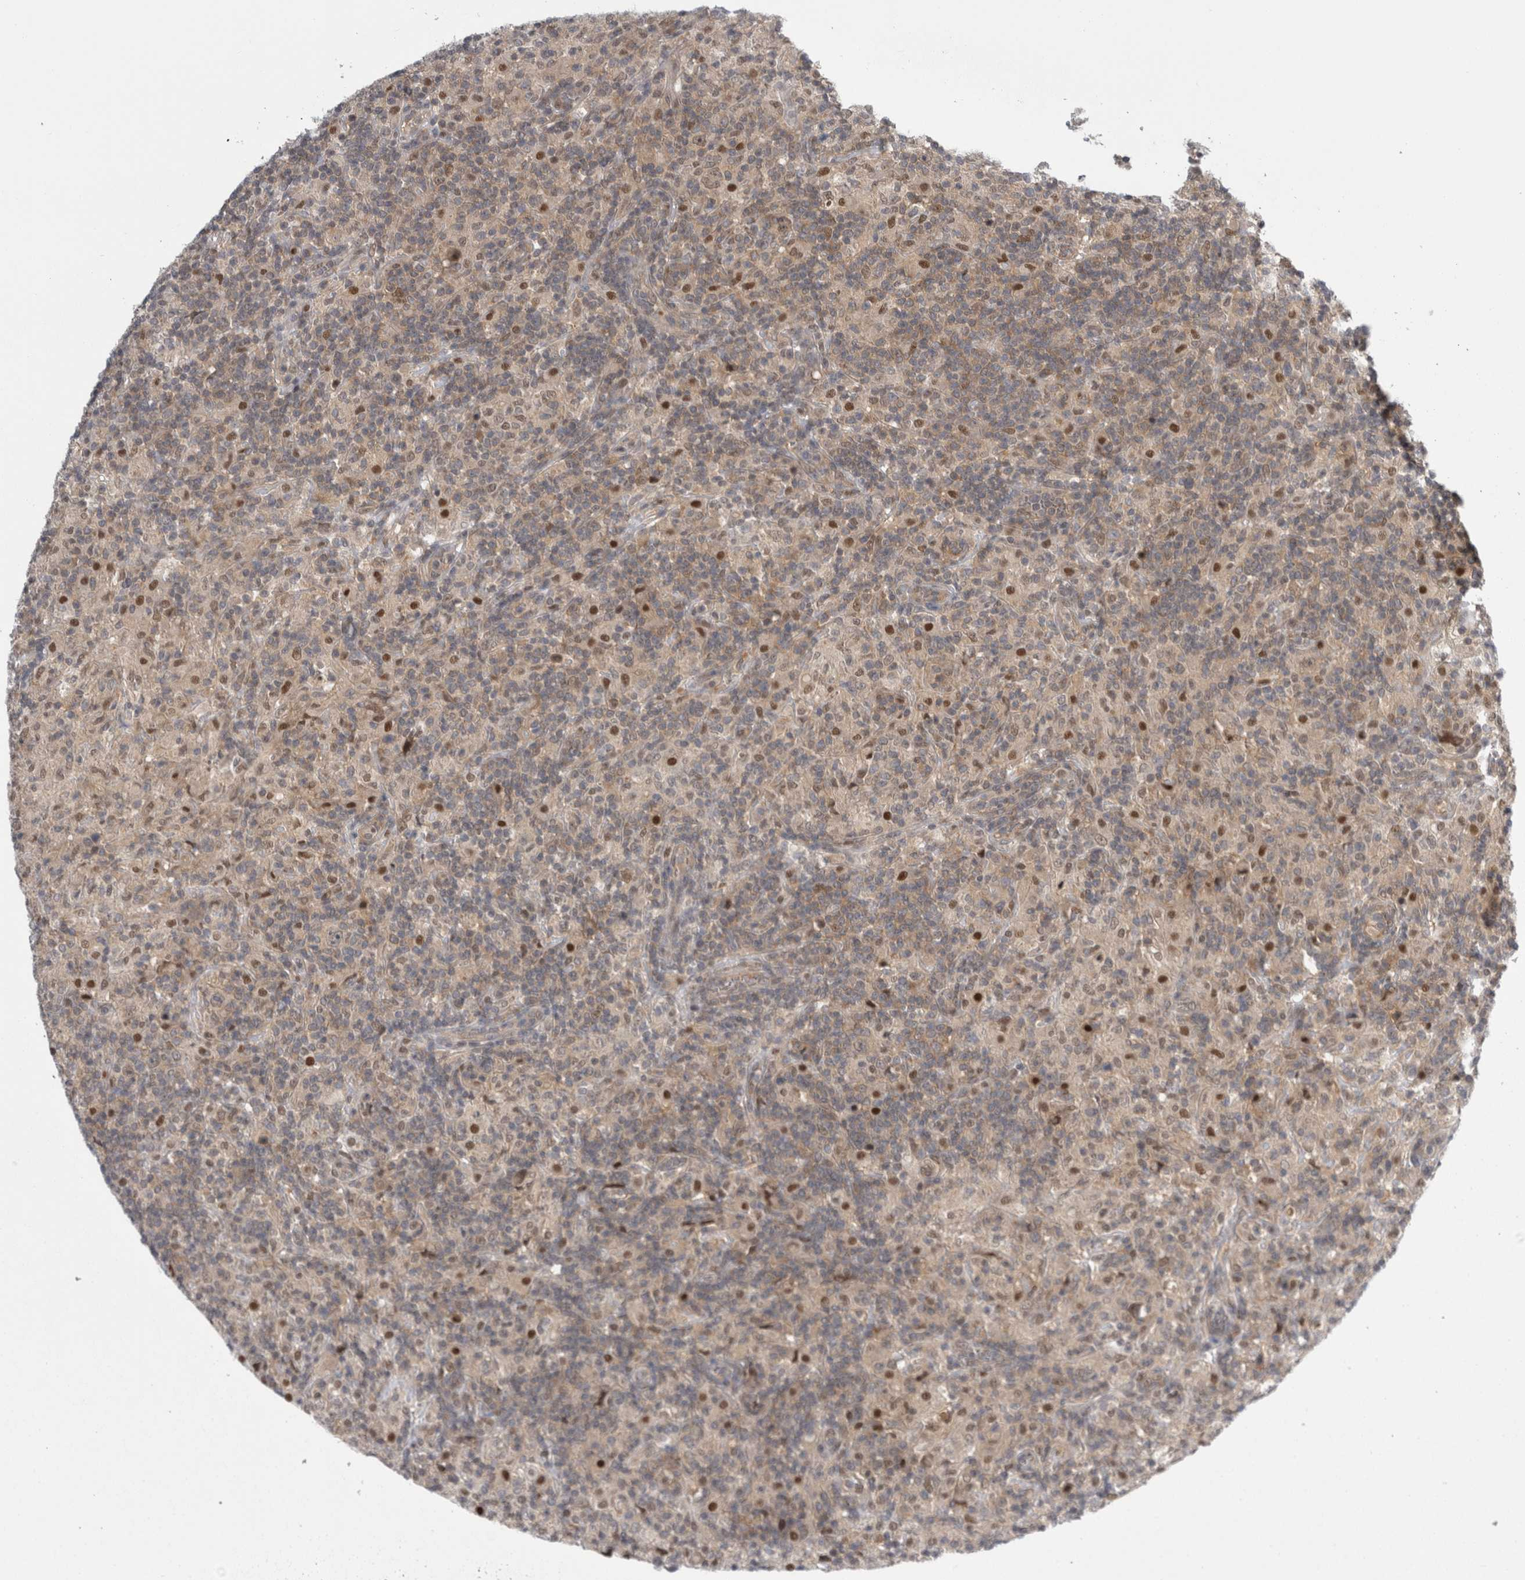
{"staining": {"intensity": "weak", "quantity": "<25%", "location": "cytoplasmic/membranous,nuclear"}, "tissue": "lymphoma", "cell_type": "Tumor cells", "image_type": "cancer", "snomed": [{"axis": "morphology", "description": "Hodgkin's disease, NOS"}, {"axis": "topography", "description": "Lymph node"}], "caption": "A micrograph of lymphoma stained for a protein exhibits no brown staining in tumor cells. The staining was performed using DAB (3,3'-diaminobenzidine) to visualize the protein expression in brown, while the nuclei were stained in blue with hematoxylin (Magnification: 20x).", "gene": "PSMB2", "patient": {"sex": "male", "age": 70}}